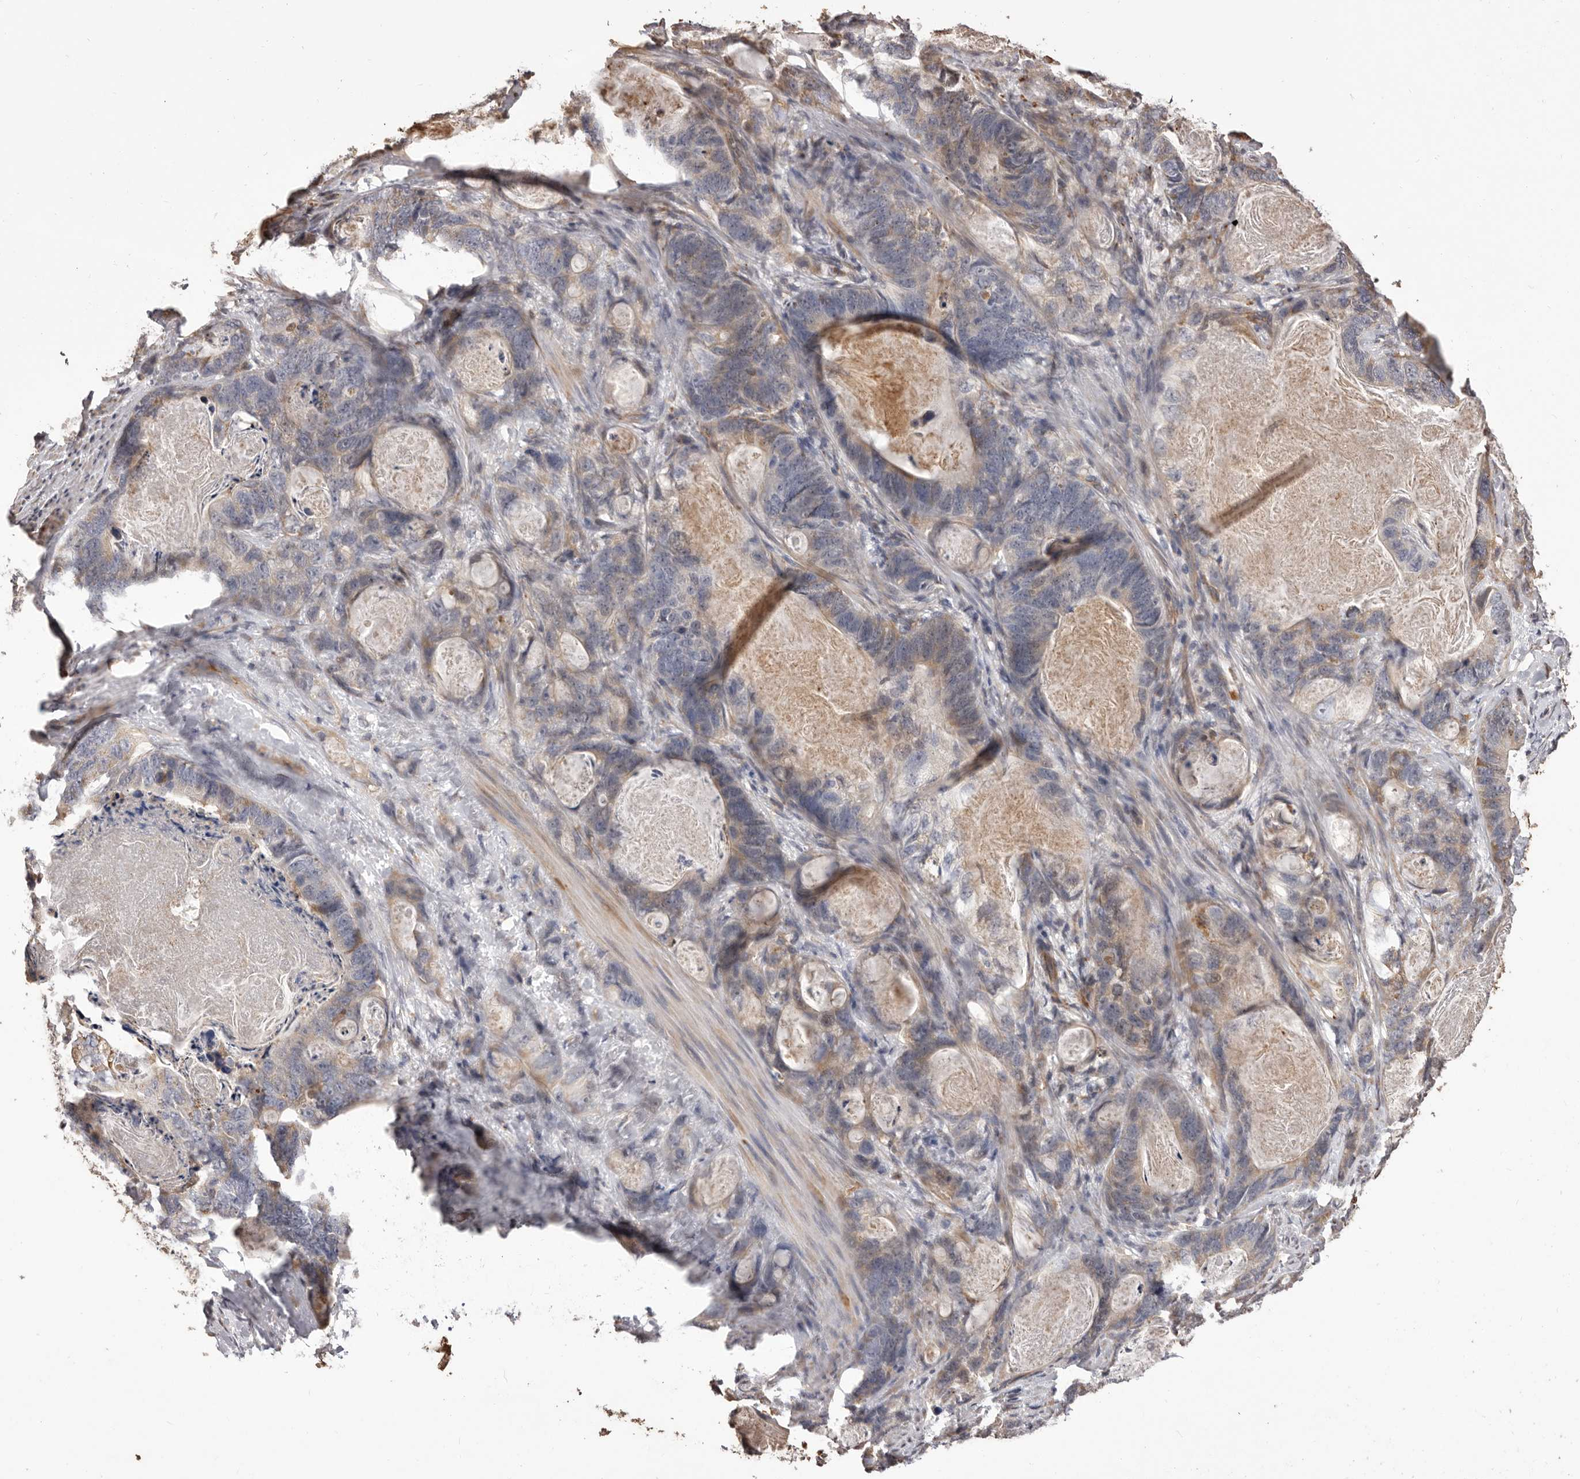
{"staining": {"intensity": "weak", "quantity": "25%-75%", "location": "cytoplasmic/membranous"}, "tissue": "stomach cancer", "cell_type": "Tumor cells", "image_type": "cancer", "snomed": [{"axis": "morphology", "description": "Normal tissue, NOS"}, {"axis": "morphology", "description": "Adenocarcinoma, NOS"}, {"axis": "topography", "description": "Stomach"}], "caption": "Immunohistochemical staining of stomach adenocarcinoma shows low levels of weak cytoplasmic/membranous staining in approximately 25%-75% of tumor cells. (Brightfield microscopy of DAB IHC at high magnification).", "gene": "ALPK1", "patient": {"sex": "female", "age": 89}}